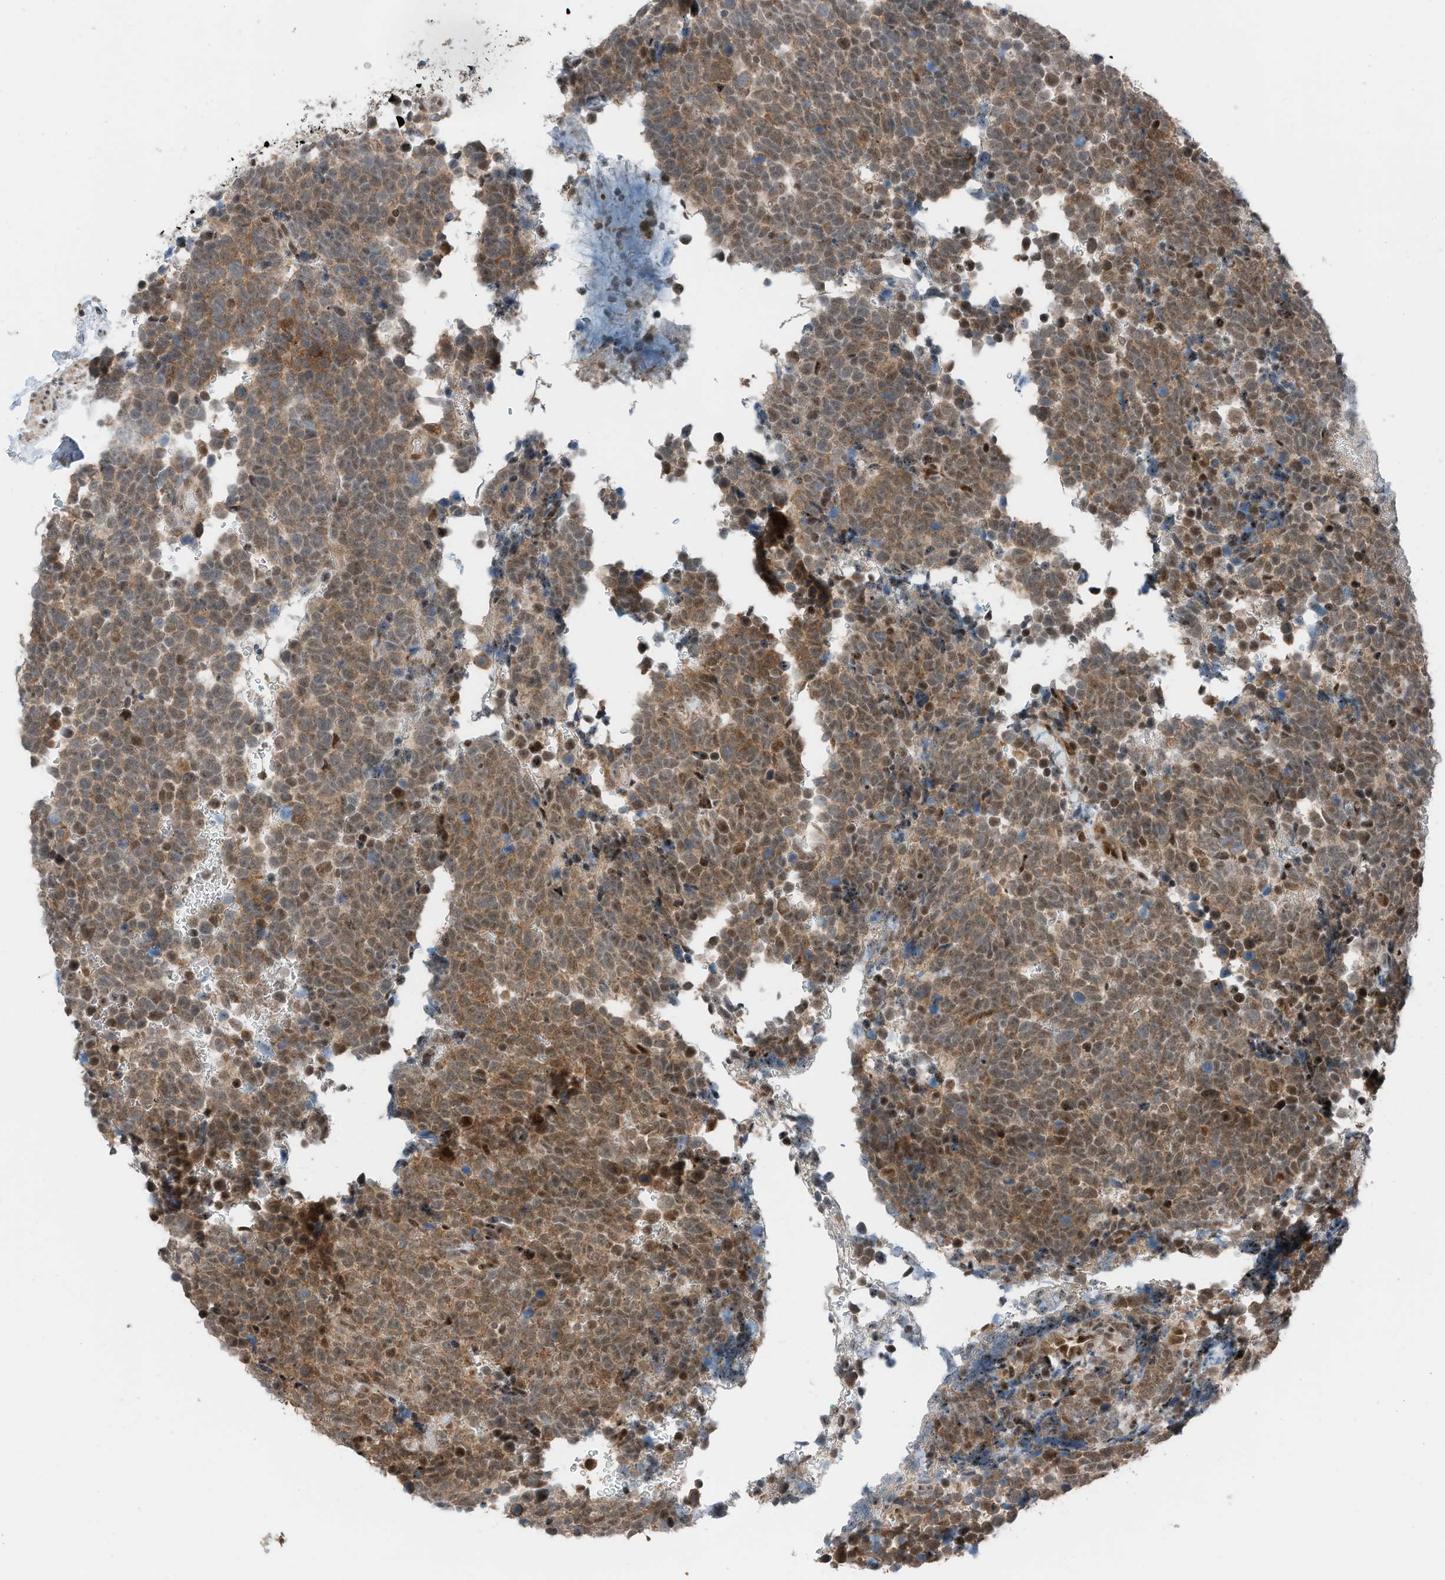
{"staining": {"intensity": "moderate", "quantity": ">75%", "location": "cytoplasmic/membranous,nuclear"}, "tissue": "urothelial cancer", "cell_type": "Tumor cells", "image_type": "cancer", "snomed": [{"axis": "morphology", "description": "Urothelial carcinoma, High grade"}, {"axis": "topography", "description": "Urinary bladder"}], "caption": "Immunohistochemistry (IHC) (DAB) staining of human urothelial carcinoma (high-grade) displays moderate cytoplasmic/membranous and nuclear protein expression in approximately >75% of tumor cells.", "gene": "RMND1", "patient": {"sex": "female", "age": 82}}